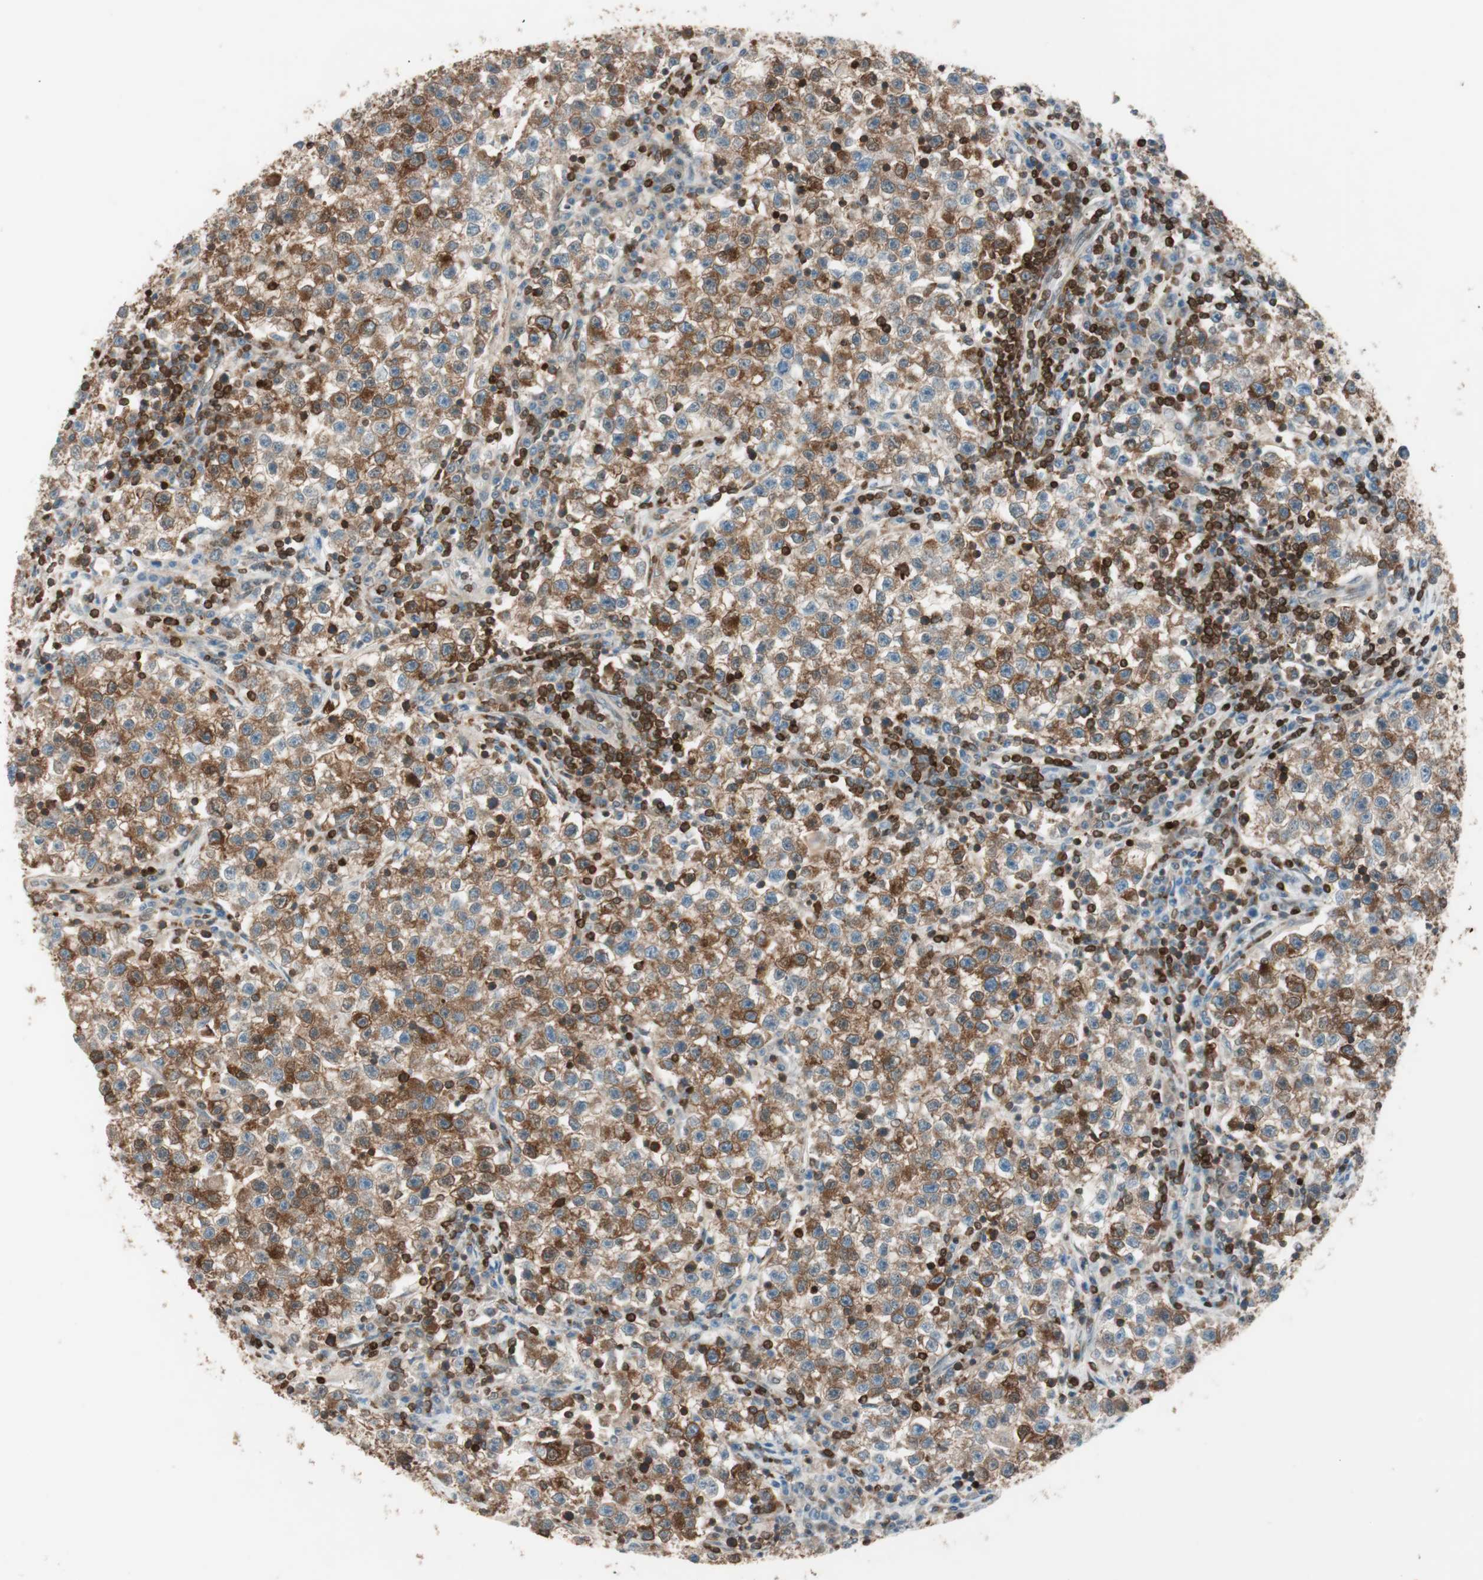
{"staining": {"intensity": "moderate", "quantity": ">75%", "location": "cytoplasmic/membranous"}, "tissue": "testis cancer", "cell_type": "Tumor cells", "image_type": "cancer", "snomed": [{"axis": "morphology", "description": "Seminoma, NOS"}, {"axis": "topography", "description": "Testis"}], "caption": "Human seminoma (testis) stained for a protein (brown) reveals moderate cytoplasmic/membranous positive staining in about >75% of tumor cells.", "gene": "BIN1", "patient": {"sex": "male", "age": 22}}